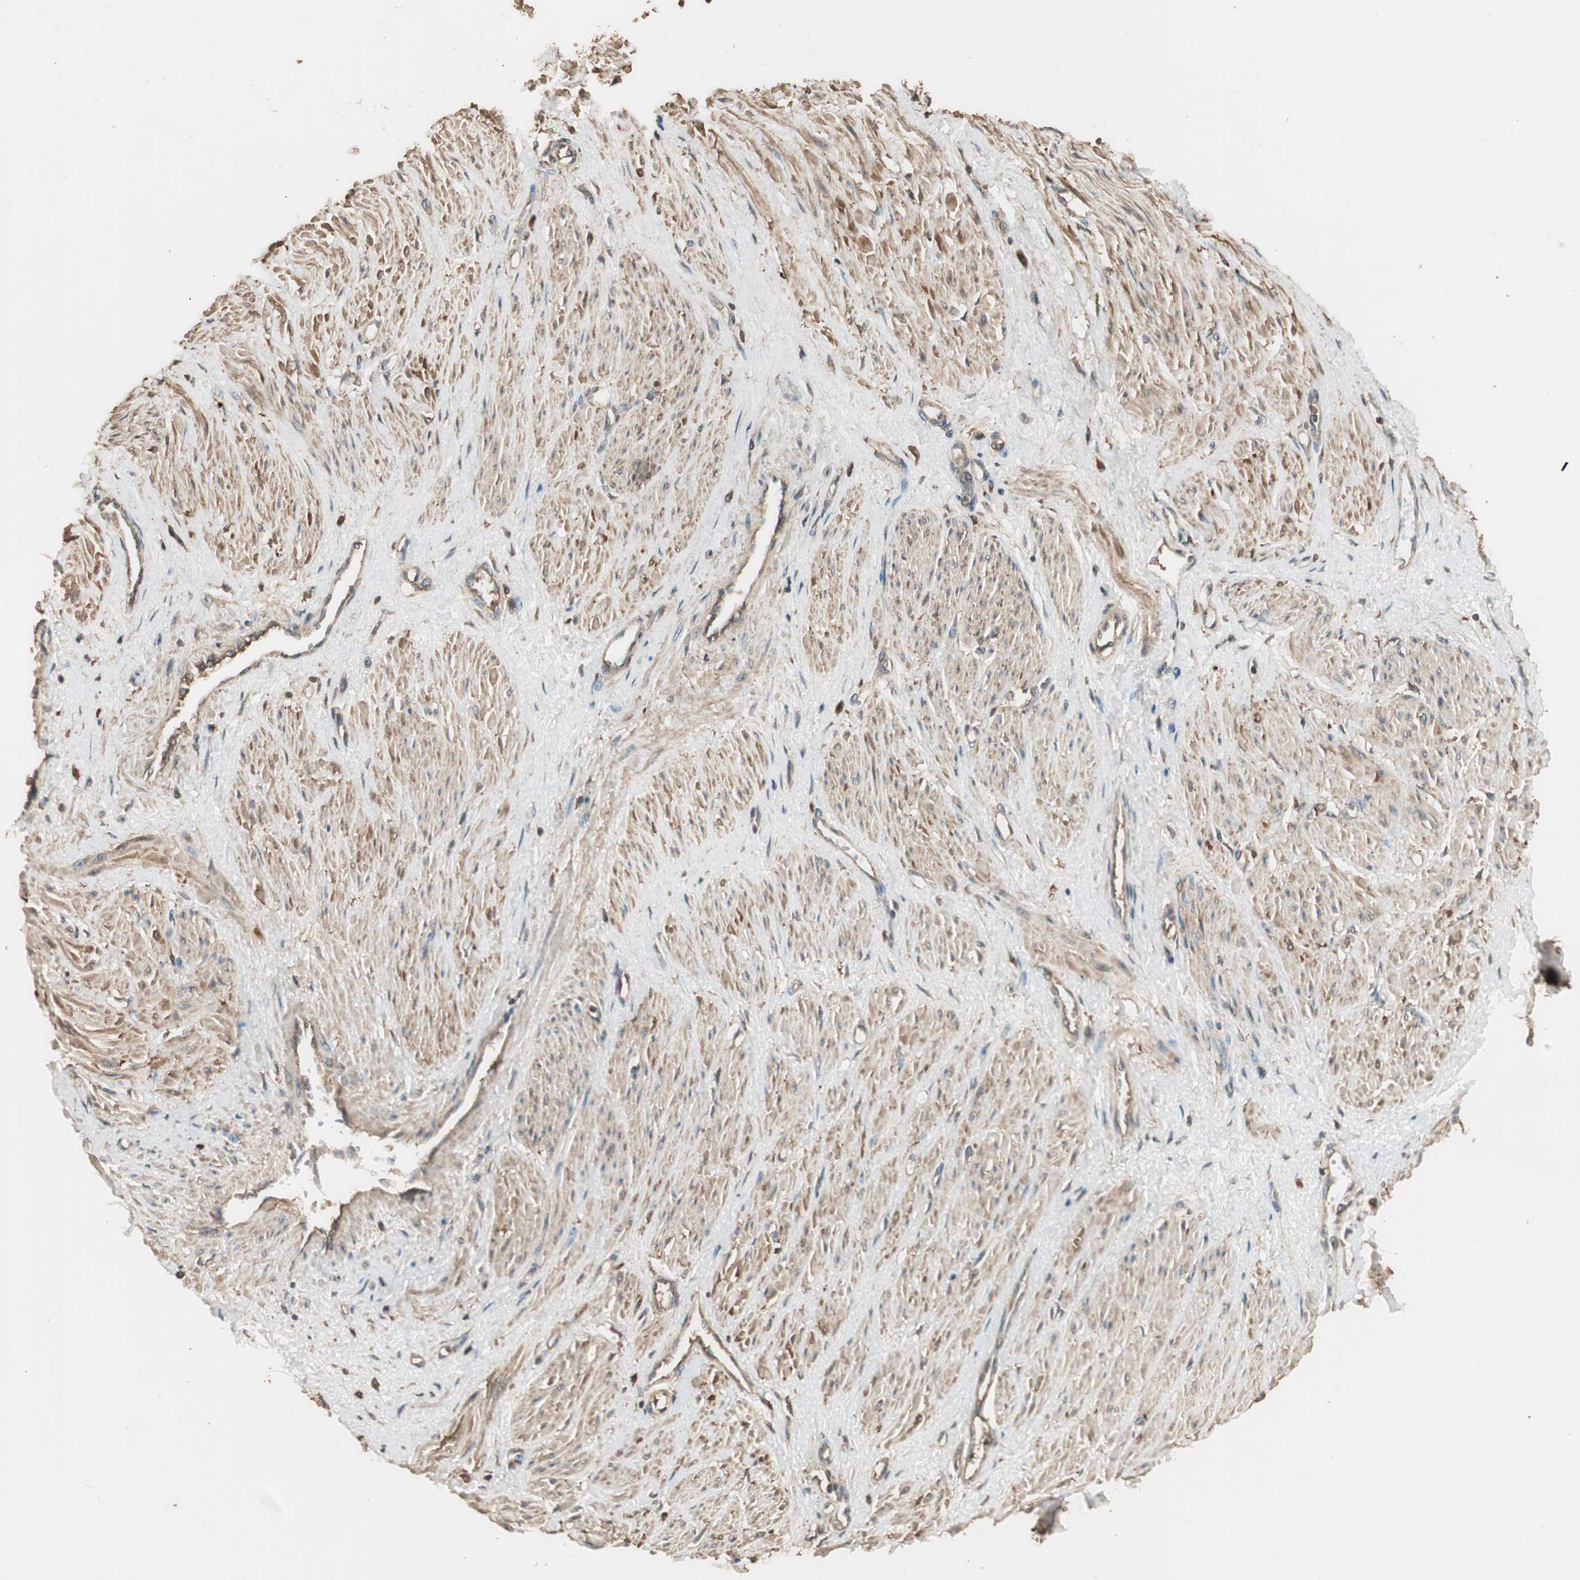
{"staining": {"intensity": "moderate", "quantity": ">75%", "location": "cytoplasmic/membranous"}, "tissue": "smooth muscle", "cell_type": "Smooth muscle cells", "image_type": "normal", "snomed": [{"axis": "morphology", "description": "Normal tissue, NOS"}, {"axis": "topography", "description": "Smooth muscle"}, {"axis": "topography", "description": "Uterus"}], "caption": "Benign smooth muscle exhibits moderate cytoplasmic/membranous staining in approximately >75% of smooth muscle cells.", "gene": "CCN4", "patient": {"sex": "female", "age": 39}}